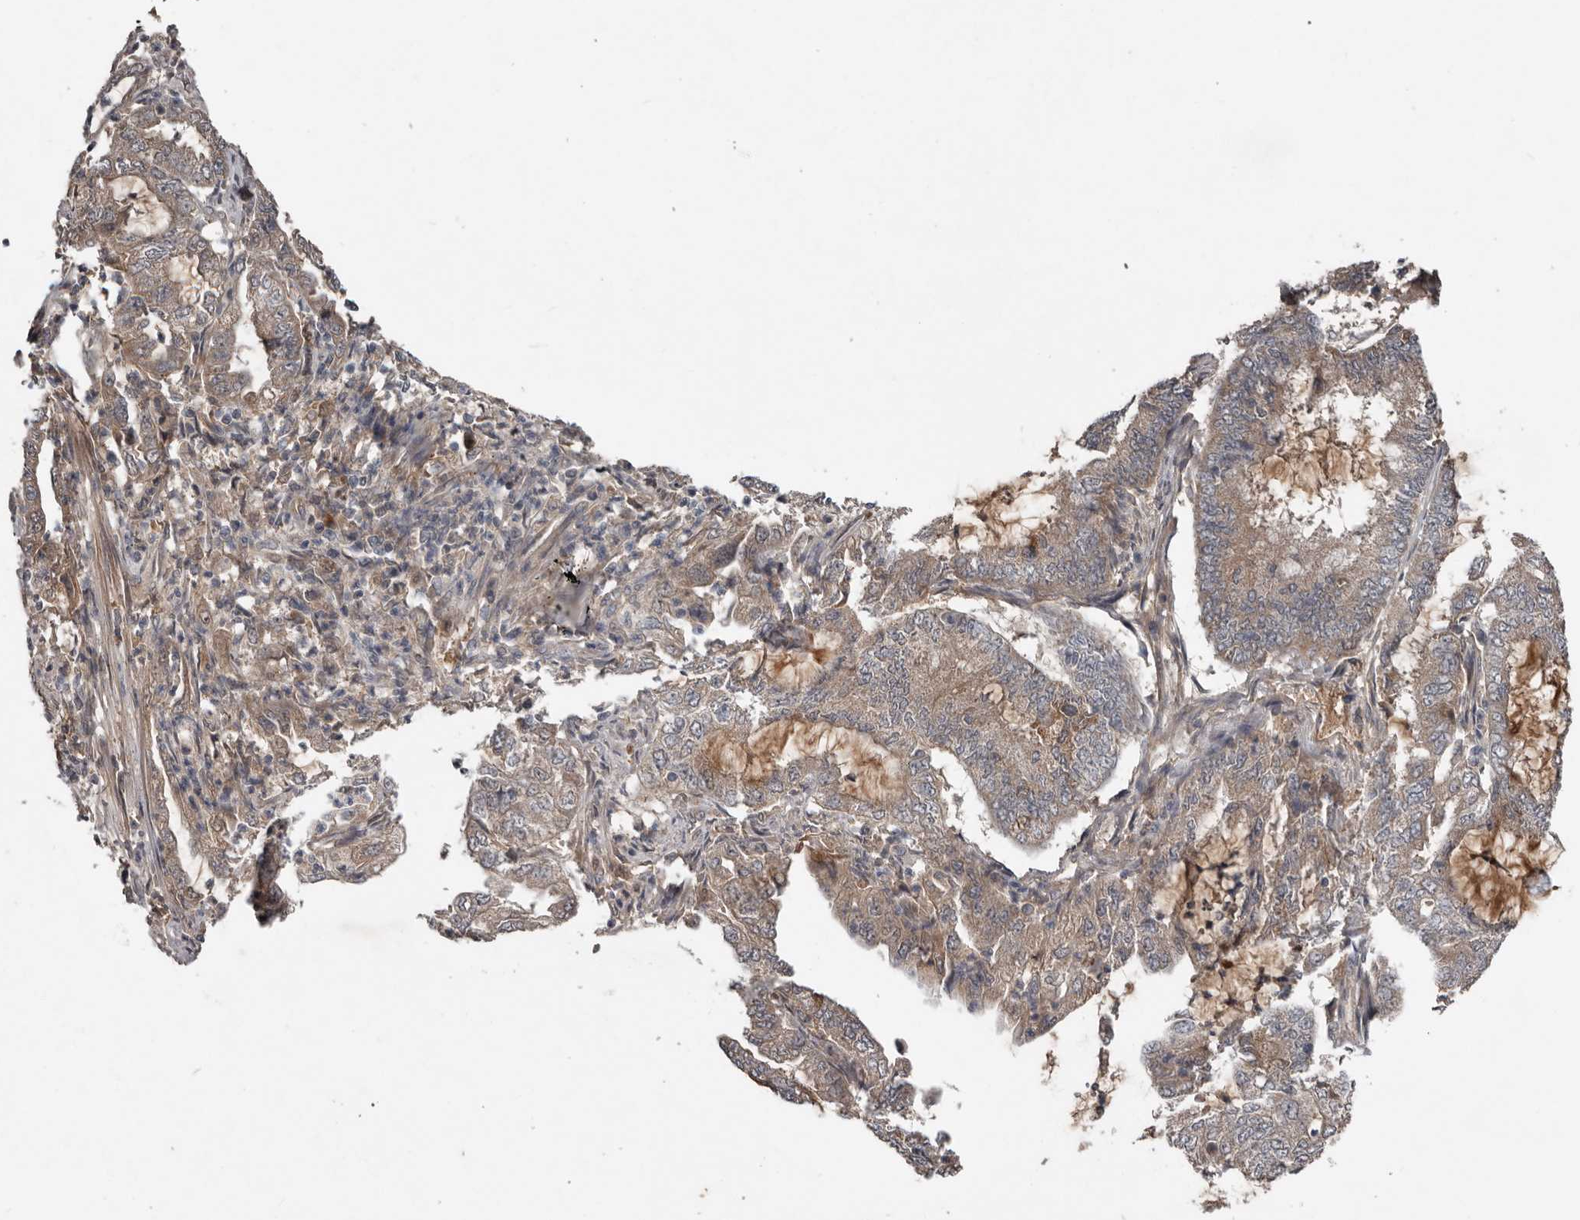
{"staining": {"intensity": "weak", "quantity": "<25%", "location": "cytoplasmic/membranous"}, "tissue": "endometrial cancer", "cell_type": "Tumor cells", "image_type": "cancer", "snomed": [{"axis": "morphology", "description": "Adenocarcinoma, NOS"}, {"axis": "topography", "description": "Endometrium"}], "caption": "Tumor cells show no significant staining in endometrial adenocarcinoma.", "gene": "DNAJB4", "patient": {"sex": "female", "age": 49}}